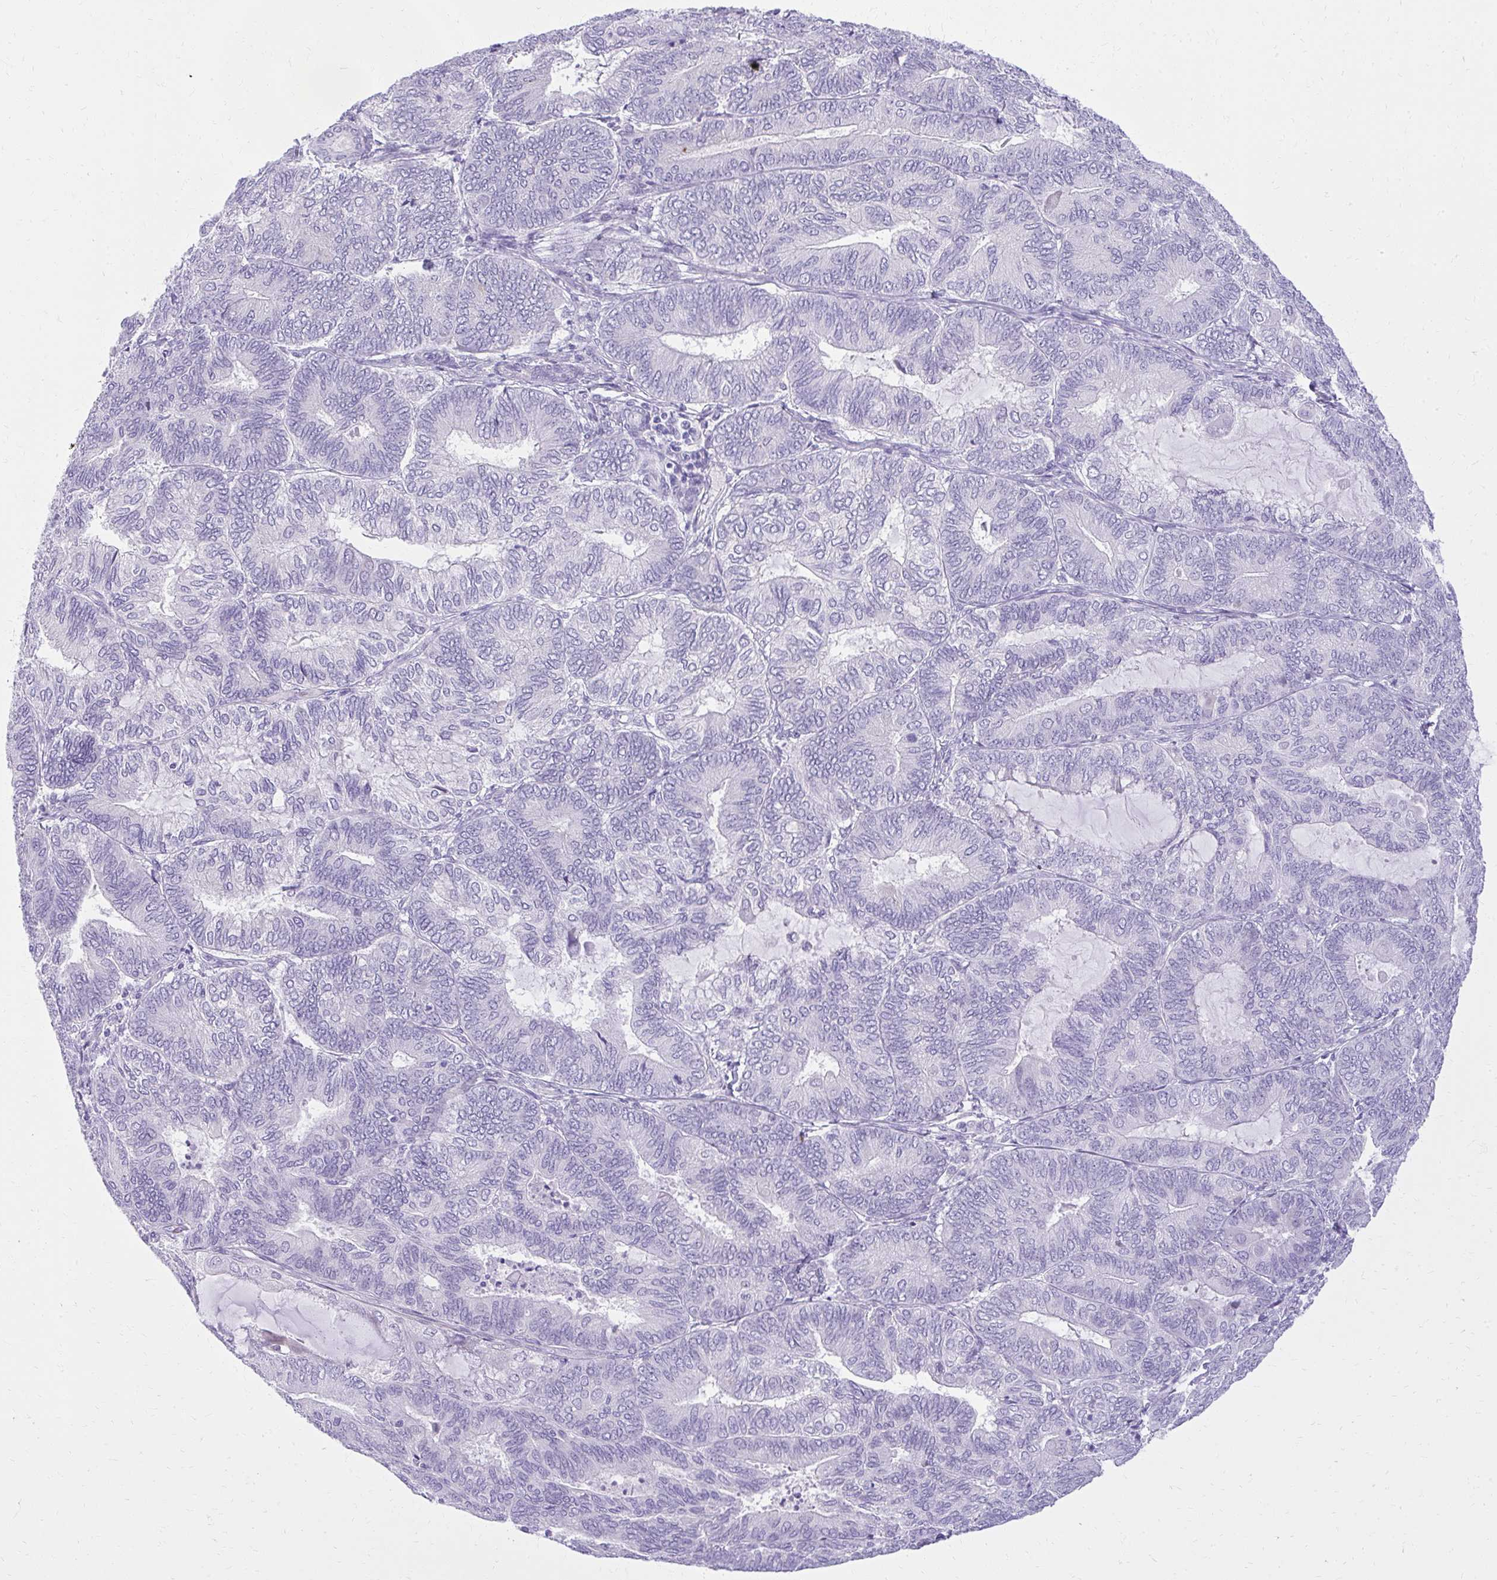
{"staining": {"intensity": "negative", "quantity": "none", "location": "none"}, "tissue": "endometrial cancer", "cell_type": "Tumor cells", "image_type": "cancer", "snomed": [{"axis": "morphology", "description": "Adenocarcinoma, NOS"}, {"axis": "topography", "description": "Endometrium"}], "caption": "This is an IHC image of adenocarcinoma (endometrial). There is no staining in tumor cells.", "gene": "PRAP1", "patient": {"sex": "female", "age": 81}}